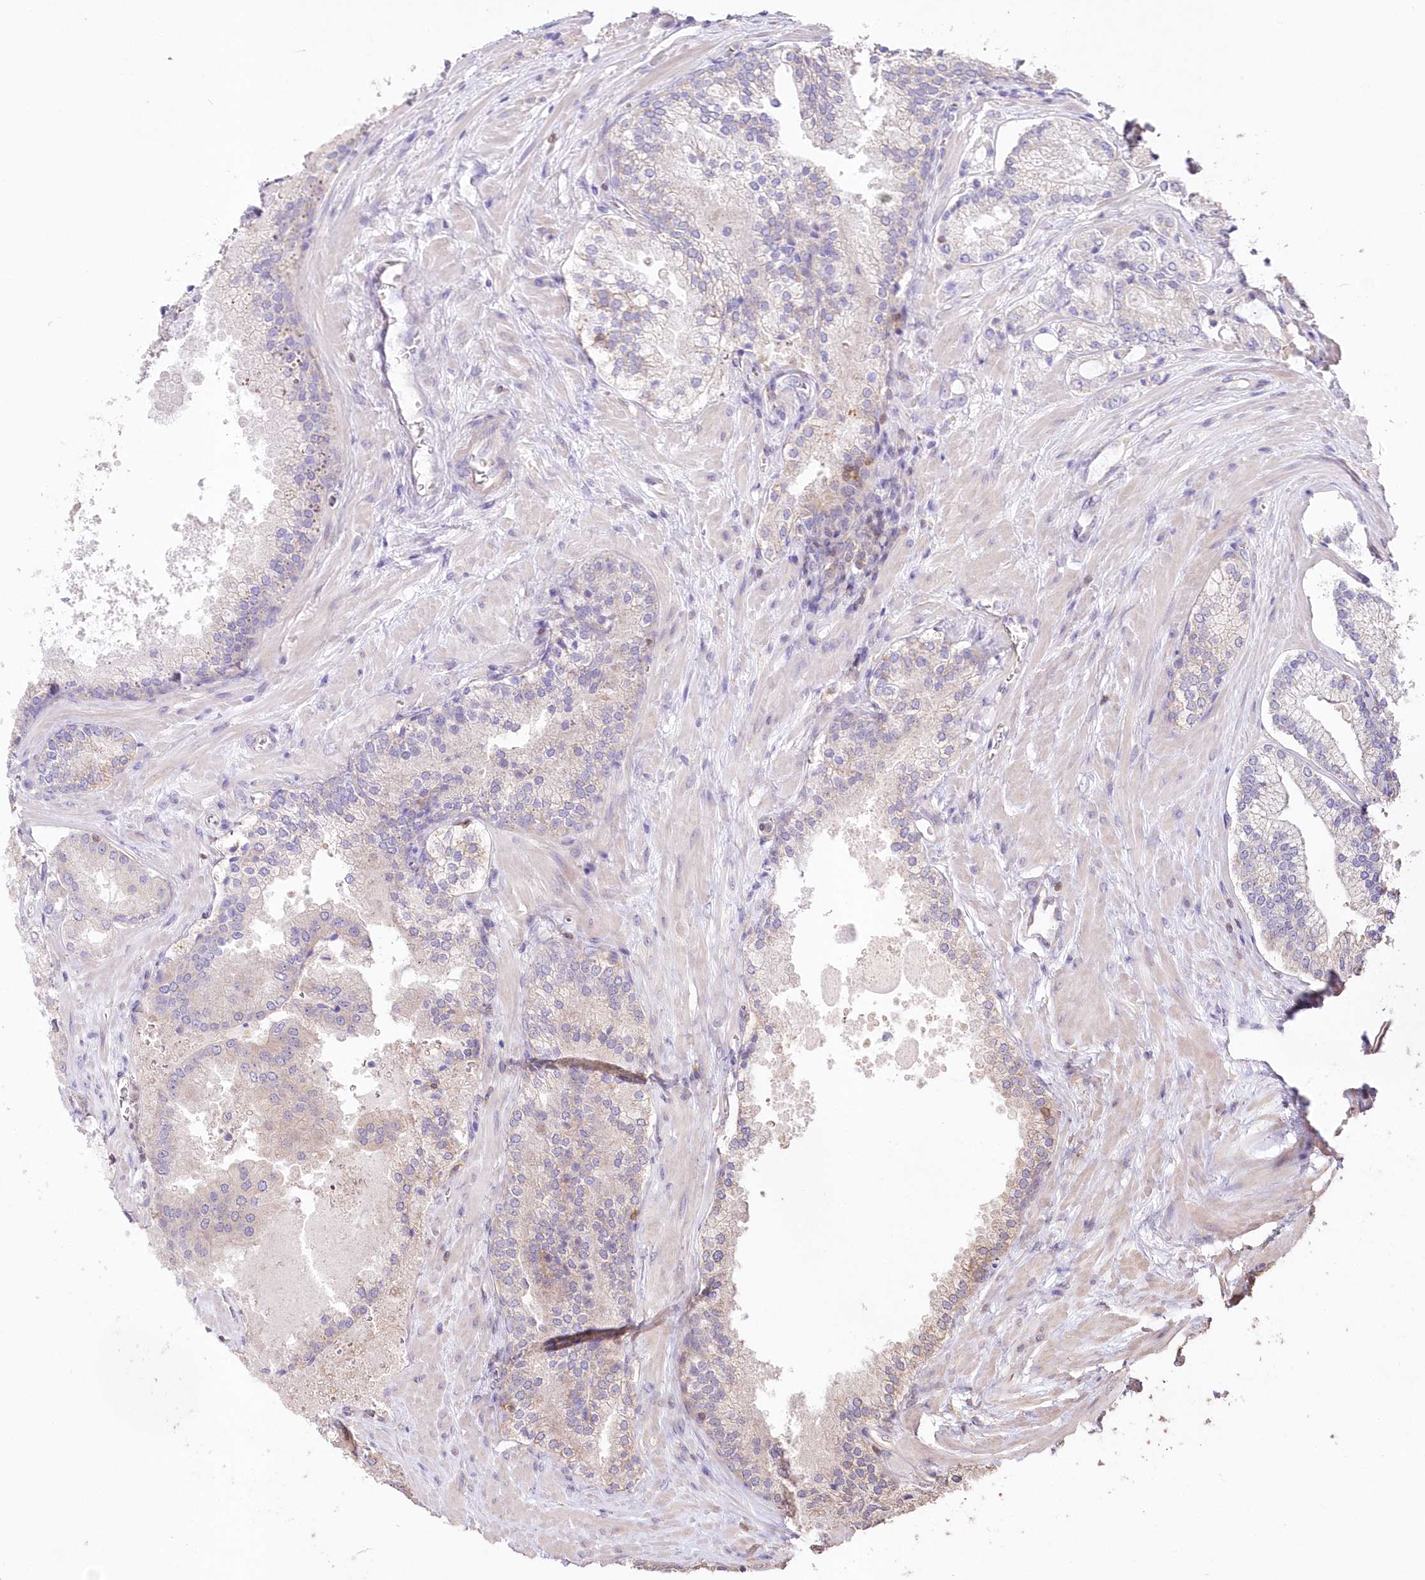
{"staining": {"intensity": "negative", "quantity": "none", "location": "none"}, "tissue": "prostate cancer", "cell_type": "Tumor cells", "image_type": "cancer", "snomed": [{"axis": "morphology", "description": "Adenocarcinoma, Low grade"}, {"axis": "topography", "description": "Prostate"}], "caption": "There is no significant positivity in tumor cells of low-grade adenocarcinoma (prostate).", "gene": "STK17B", "patient": {"sex": "male", "age": 74}}